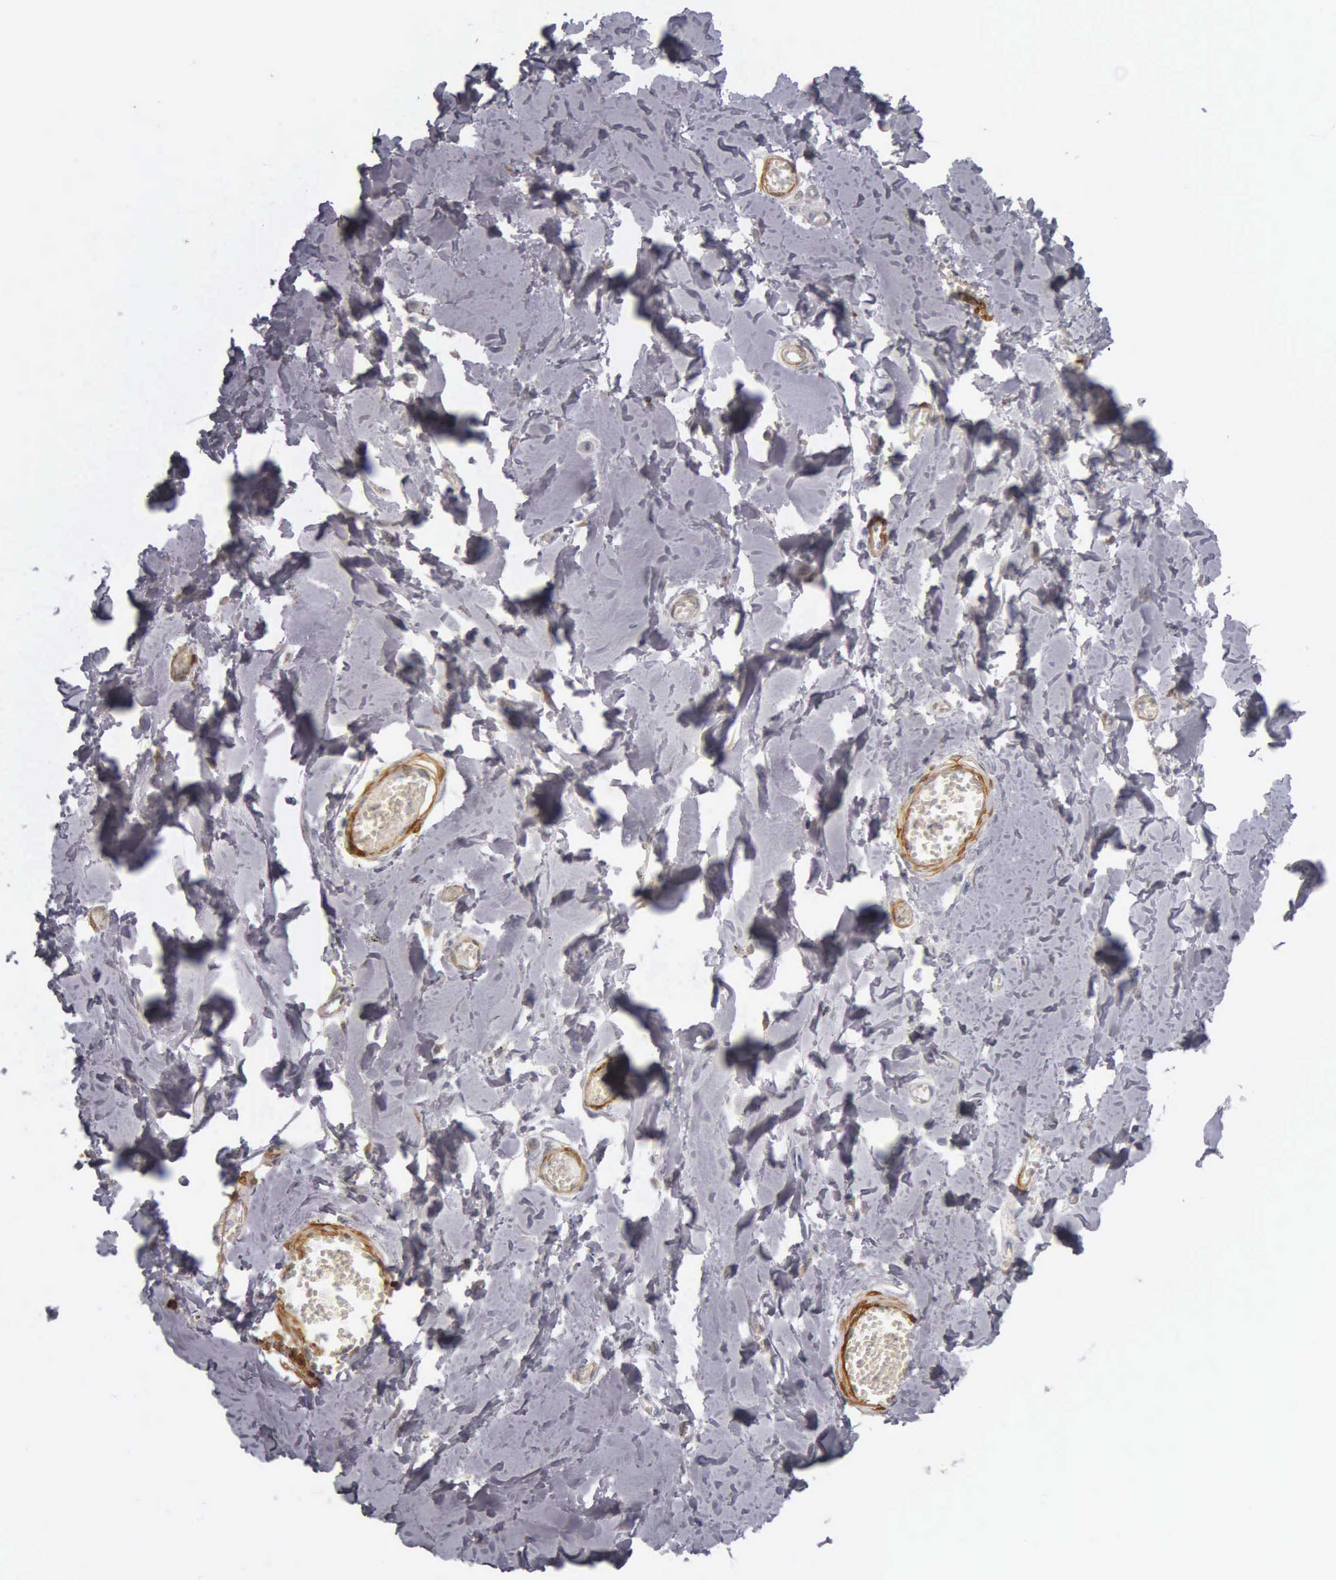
{"staining": {"intensity": "negative", "quantity": "none", "location": "none"}, "tissue": "adipose tissue", "cell_type": "Adipocytes", "image_type": "normal", "snomed": [{"axis": "morphology", "description": "Normal tissue, NOS"}, {"axis": "morphology", "description": "Sarcoma, NOS"}, {"axis": "topography", "description": "Skin"}, {"axis": "topography", "description": "Soft tissue"}], "caption": "Human adipose tissue stained for a protein using IHC demonstrates no staining in adipocytes.", "gene": "CNN1", "patient": {"sex": "female", "age": 51}}